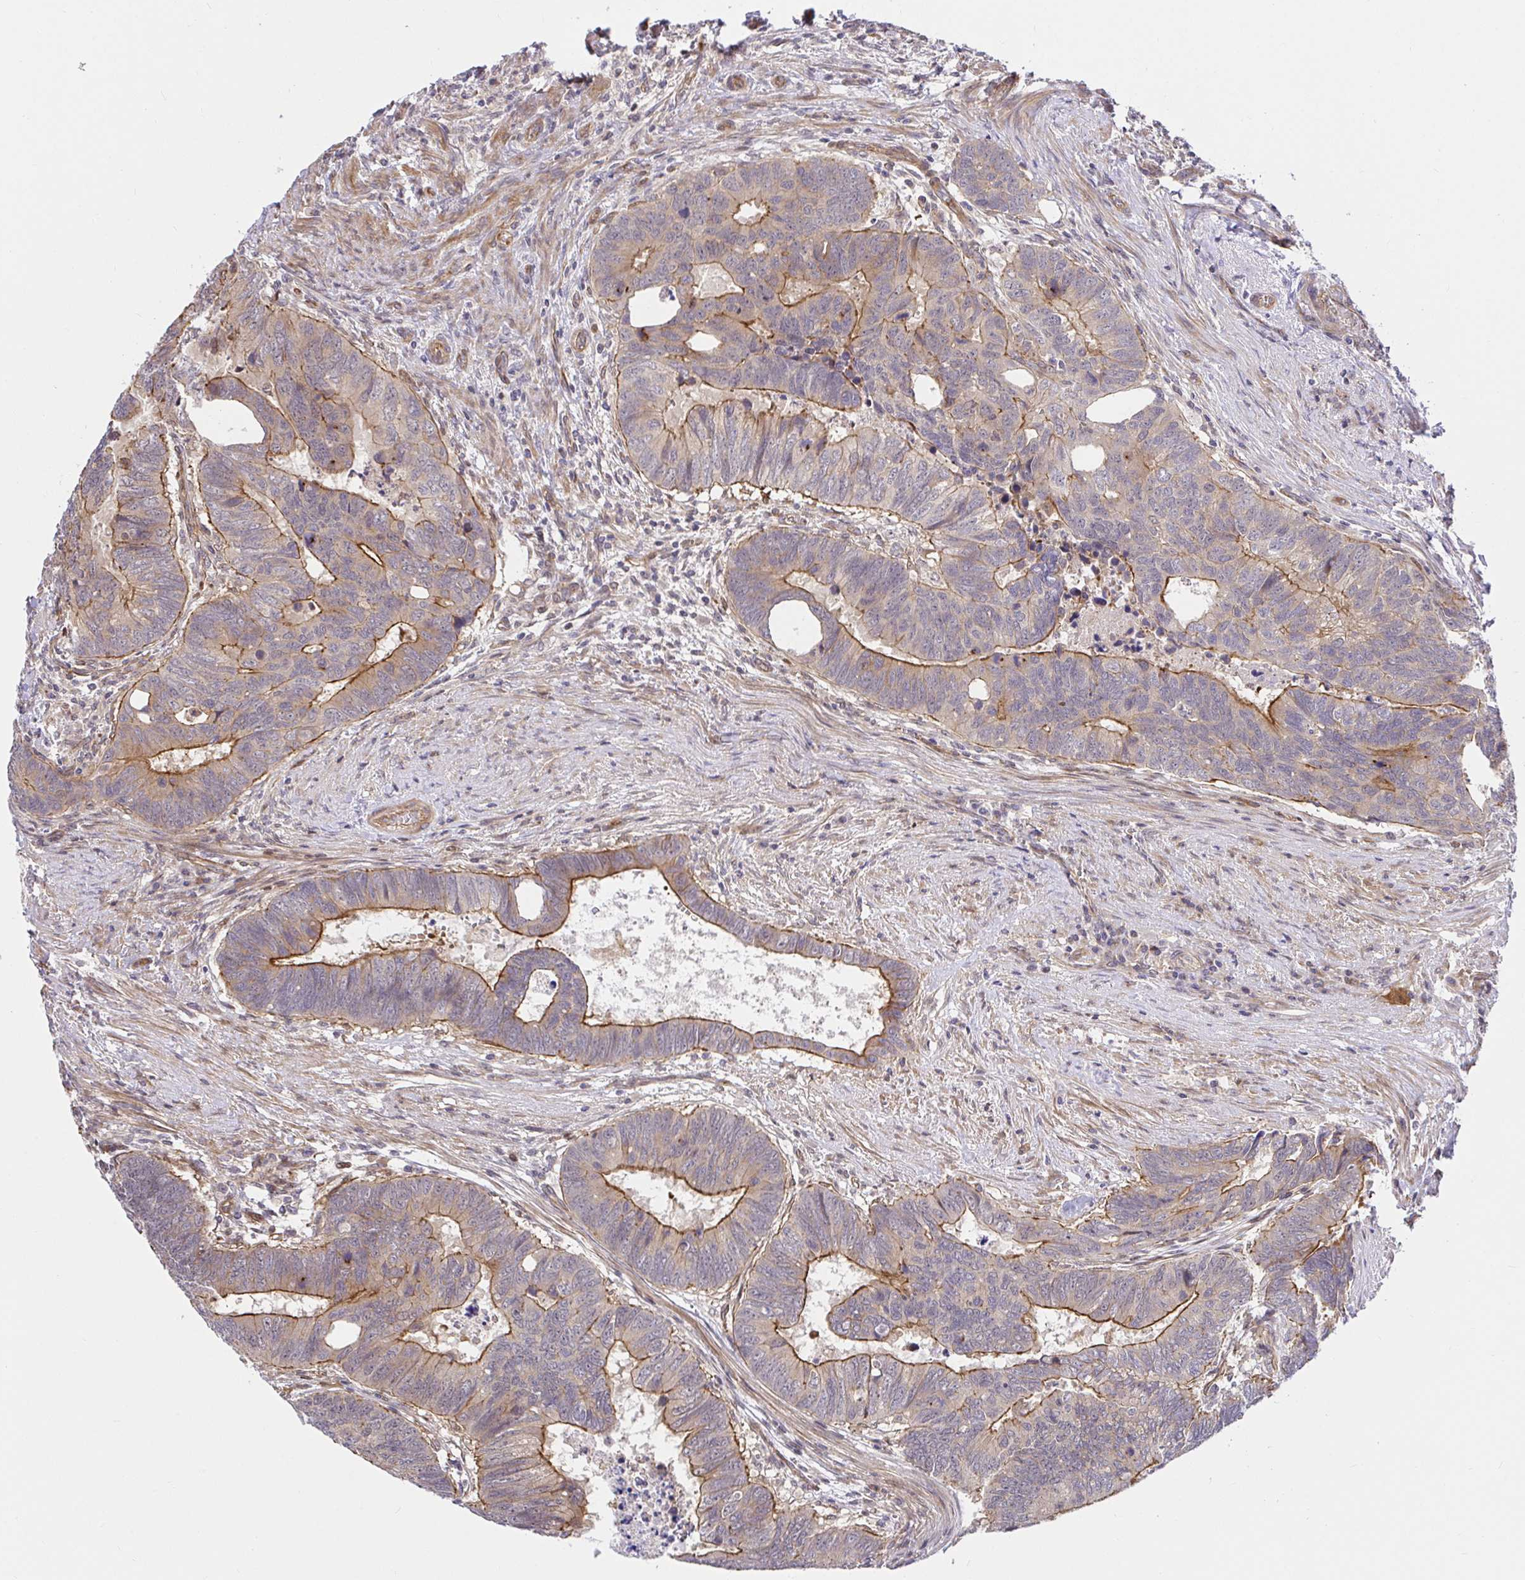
{"staining": {"intensity": "moderate", "quantity": "25%-75%", "location": "cytoplasmic/membranous"}, "tissue": "colorectal cancer", "cell_type": "Tumor cells", "image_type": "cancer", "snomed": [{"axis": "morphology", "description": "Adenocarcinoma, NOS"}, {"axis": "topography", "description": "Colon"}], "caption": "This photomicrograph shows immunohistochemistry (IHC) staining of human colorectal adenocarcinoma, with medium moderate cytoplasmic/membranous expression in about 25%-75% of tumor cells.", "gene": "TRIM55", "patient": {"sex": "male", "age": 62}}